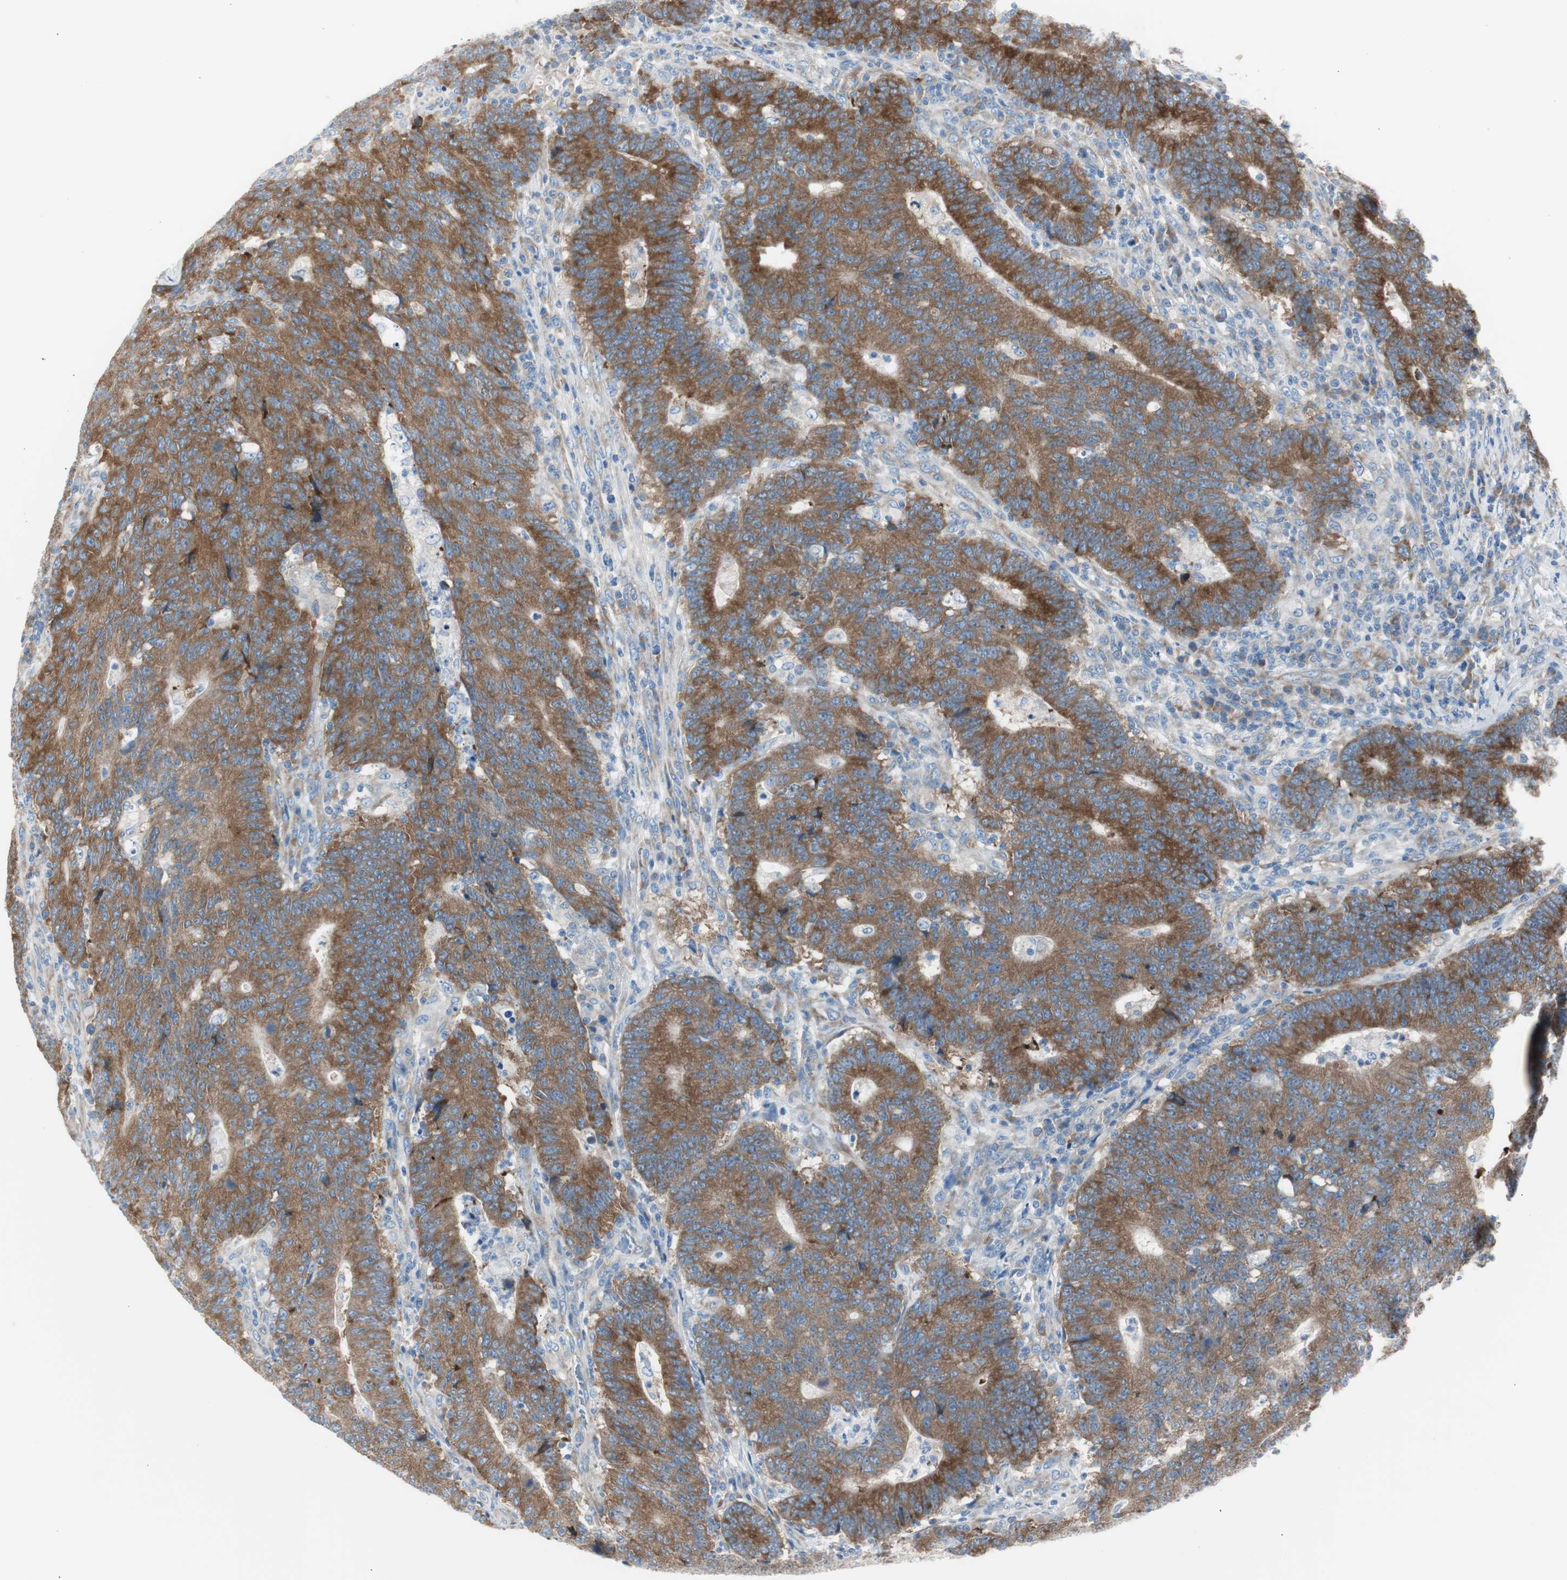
{"staining": {"intensity": "strong", "quantity": ">75%", "location": "cytoplasmic/membranous"}, "tissue": "colorectal cancer", "cell_type": "Tumor cells", "image_type": "cancer", "snomed": [{"axis": "morphology", "description": "Normal tissue, NOS"}, {"axis": "morphology", "description": "Adenocarcinoma, NOS"}, {"axis": "topography", "description": "Colon"}], "caption": "Strong cytoplasmic/membranous staining for a protein is present in about >75% of tumor cells of adenocarcinoma (colorectal) using immunohistochemistry.", "gene": "RPS12", "patient": {"sex": "female", "age": 75}}